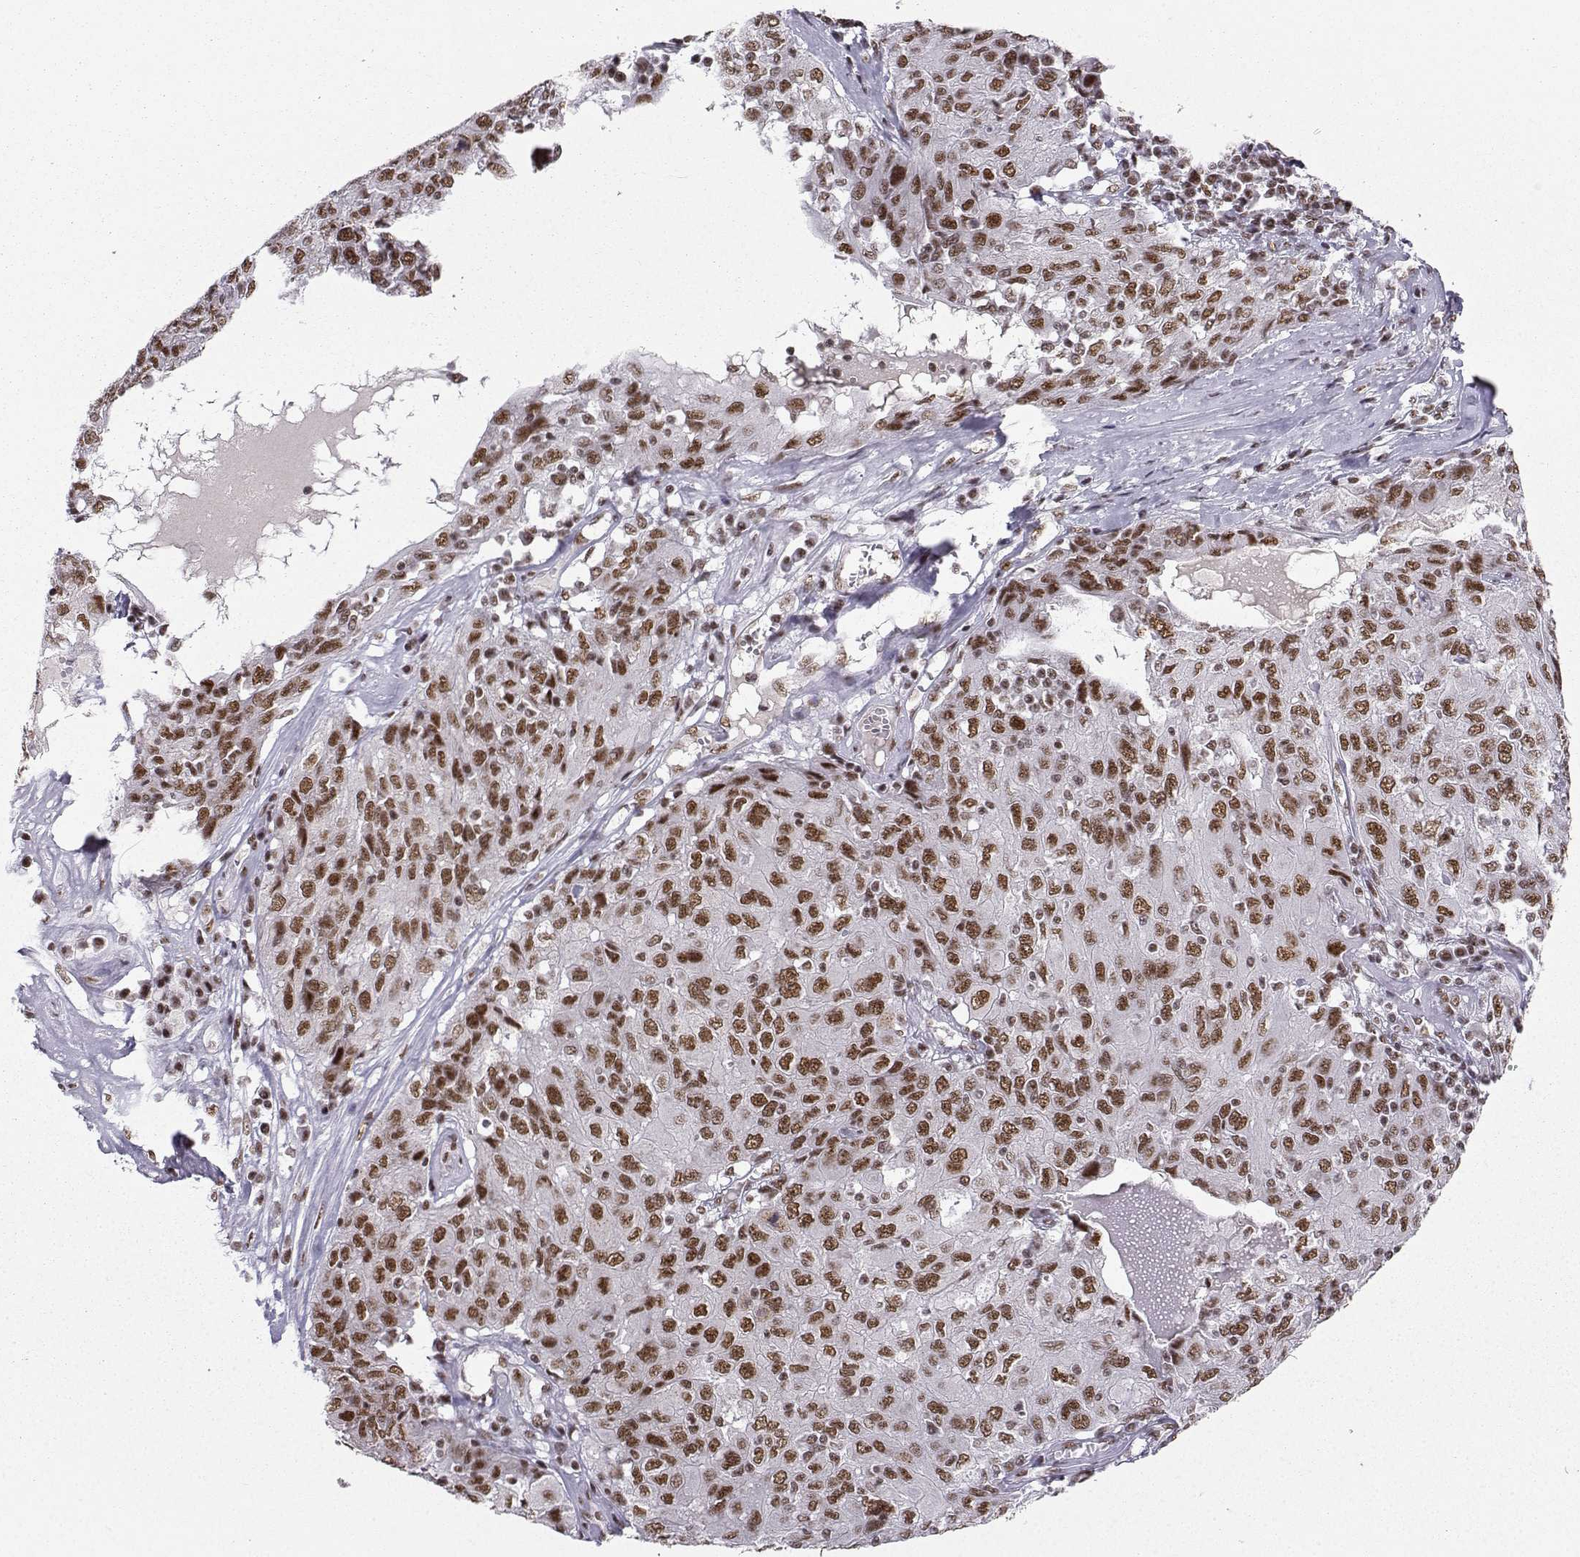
{"staining": {"intensity": "moderate", "quantity": ">75%", "location": "nuclear"}, "tissue": "ovarian cancer", "cell_type": "Tumor cells", "image_type": "cancer", "snomed": [{"axis": "morphology", "description": "Carcinoma, endometroid"}, {"axis": "topography", "description": "Ovary"}], "caption": "There is medium levels of moderate nuclear staining in tumor cells of ovarian cancer, as demonstrated by immunohistochemical staining (brown color).", "gene": "SNRPB2", "patient": {"sex": "female", "age": 50}}